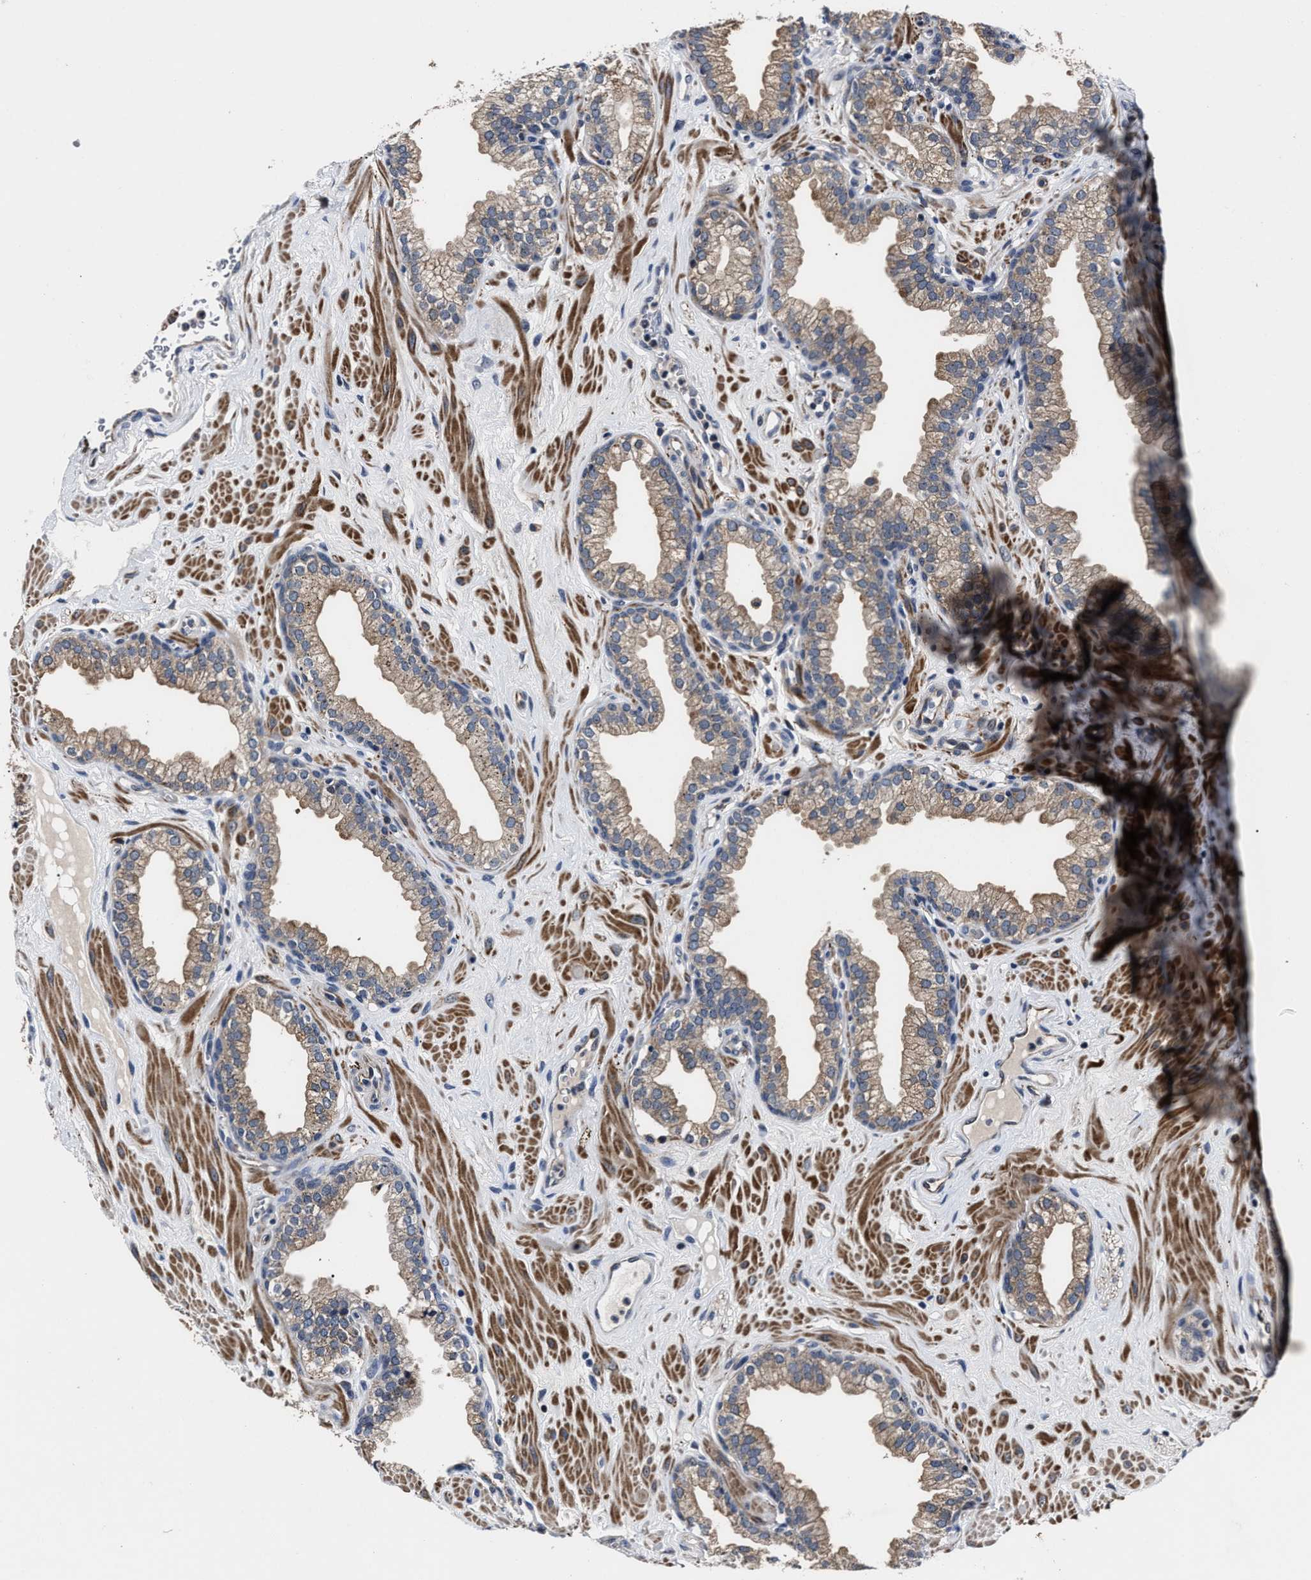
{"staining": {"intensity": "weak", "quantity": "25%-75%", "location": "cytoplasmic/membranous"}, "tissue": "prostate", "cell_type": "Glandular cells", "image_type": "normal", "snomed": [{"axis": "morphology", "description": "Normal tissue, NOS"}, {"axis": "morphology", "description": "Urothelial carcinoma, Low grade"}, {"axis": "topography", "description": "Urinary bladder"}, {"axis": "topography", "description": "Prostate"}], "caption": "A photomicrograph showing weak cytoplasmic/membranous staining in approximately 25%-75% of glandular cells in normal prostate, as visualized by brown immunohistochemical staining.", "gene": "RSBN1L", "patient": {"sex": "male", "age": 60}}